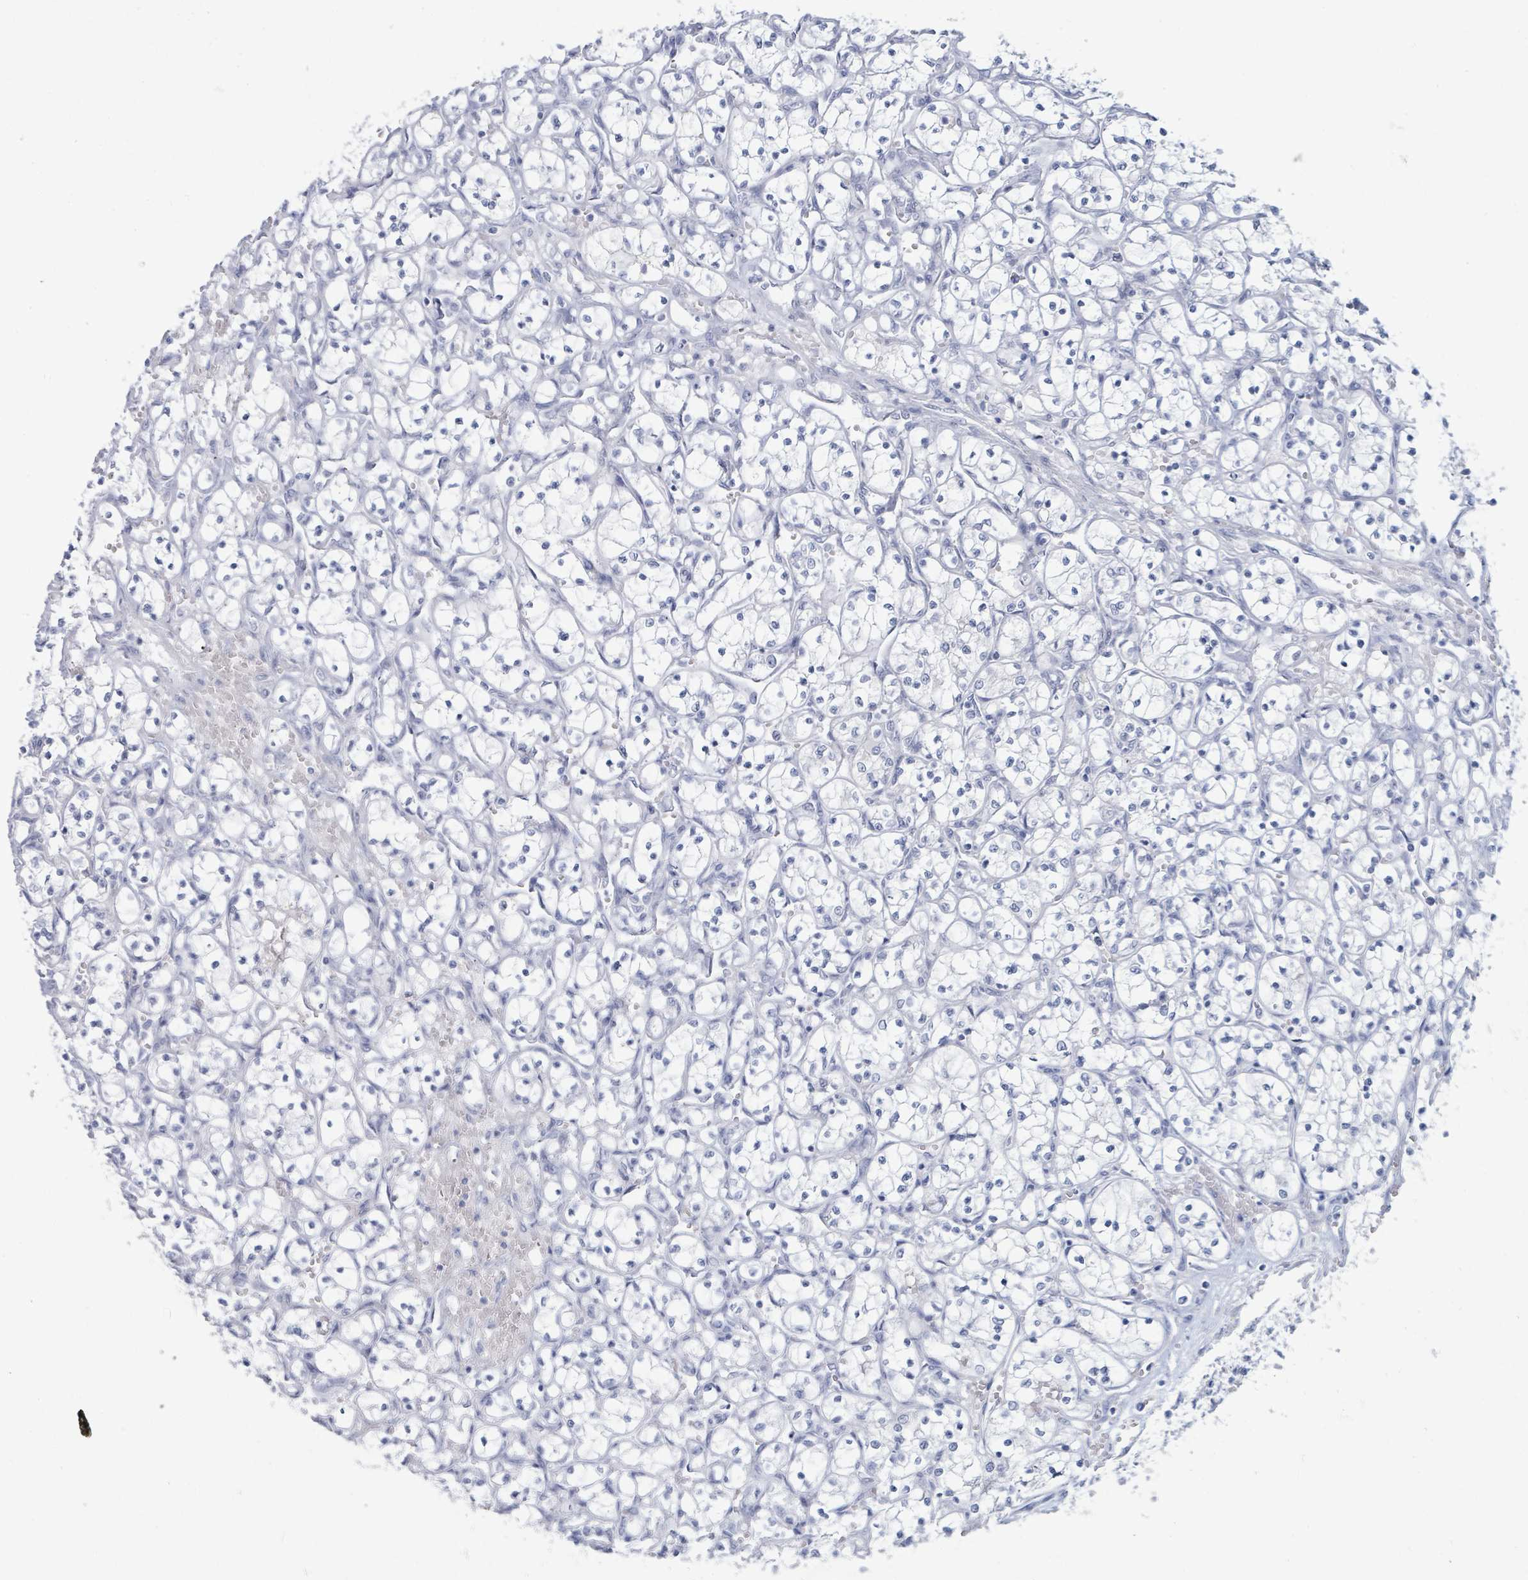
{"staining": {"intensity": "negative", "quantity": "none", "location": "none"}, "tissue": "renal cancer", "cell_type": "Tumor cells", "image_type": "cancer", "snomed": [{"axis": "morphology", "description": "Adenocarcinoma, NOS"}, {"axis": "topography", "description": "Kidney"}], "caption": "A micrograph of adenocarcinoma (renal) stained for a protein demonstrates no brown staining in tumor cells.", "gene": "PGA3", "patient": {"sex": "female", "age": 69}}